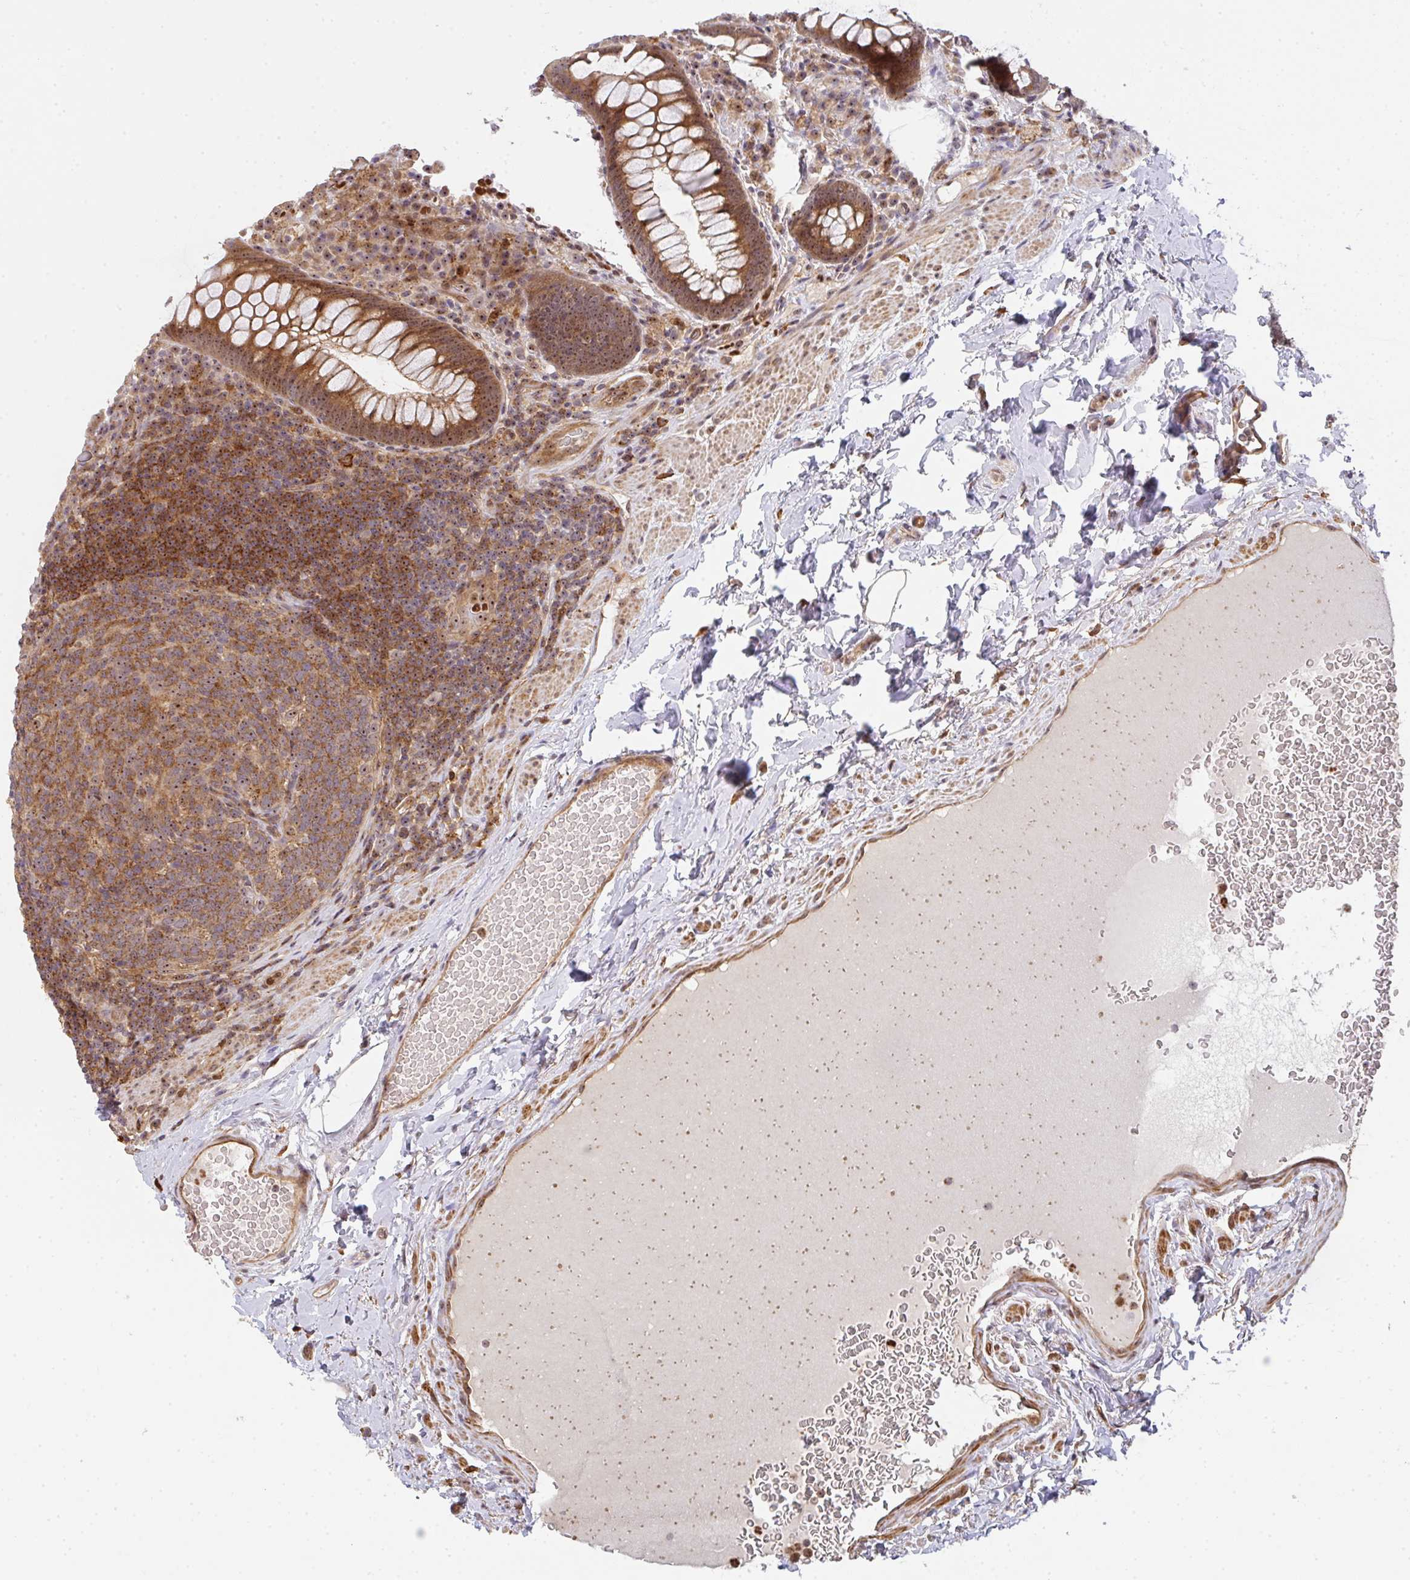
{"staining": {"intensity": "strong", "quantity": ">75%", "location": "cytoplasmic/membranous,nuclear"}, "tissue": "rectum", "cell_type": "Glandular cells", "image_type": "normal", "snomed": [{"axis": "morphology", "description": "Normal tissue, NOS"}, {"axis": "topography", "description": "Rectum"}], "caption": "Immunohistochemical staining of unremarkable human rectum exhibits strong cytoplasmic/membranous,nuclear protein staining in about >75% of glandular cells.", "gene": "SIMC1", "patient": {"sex": "female", "age": 69}}